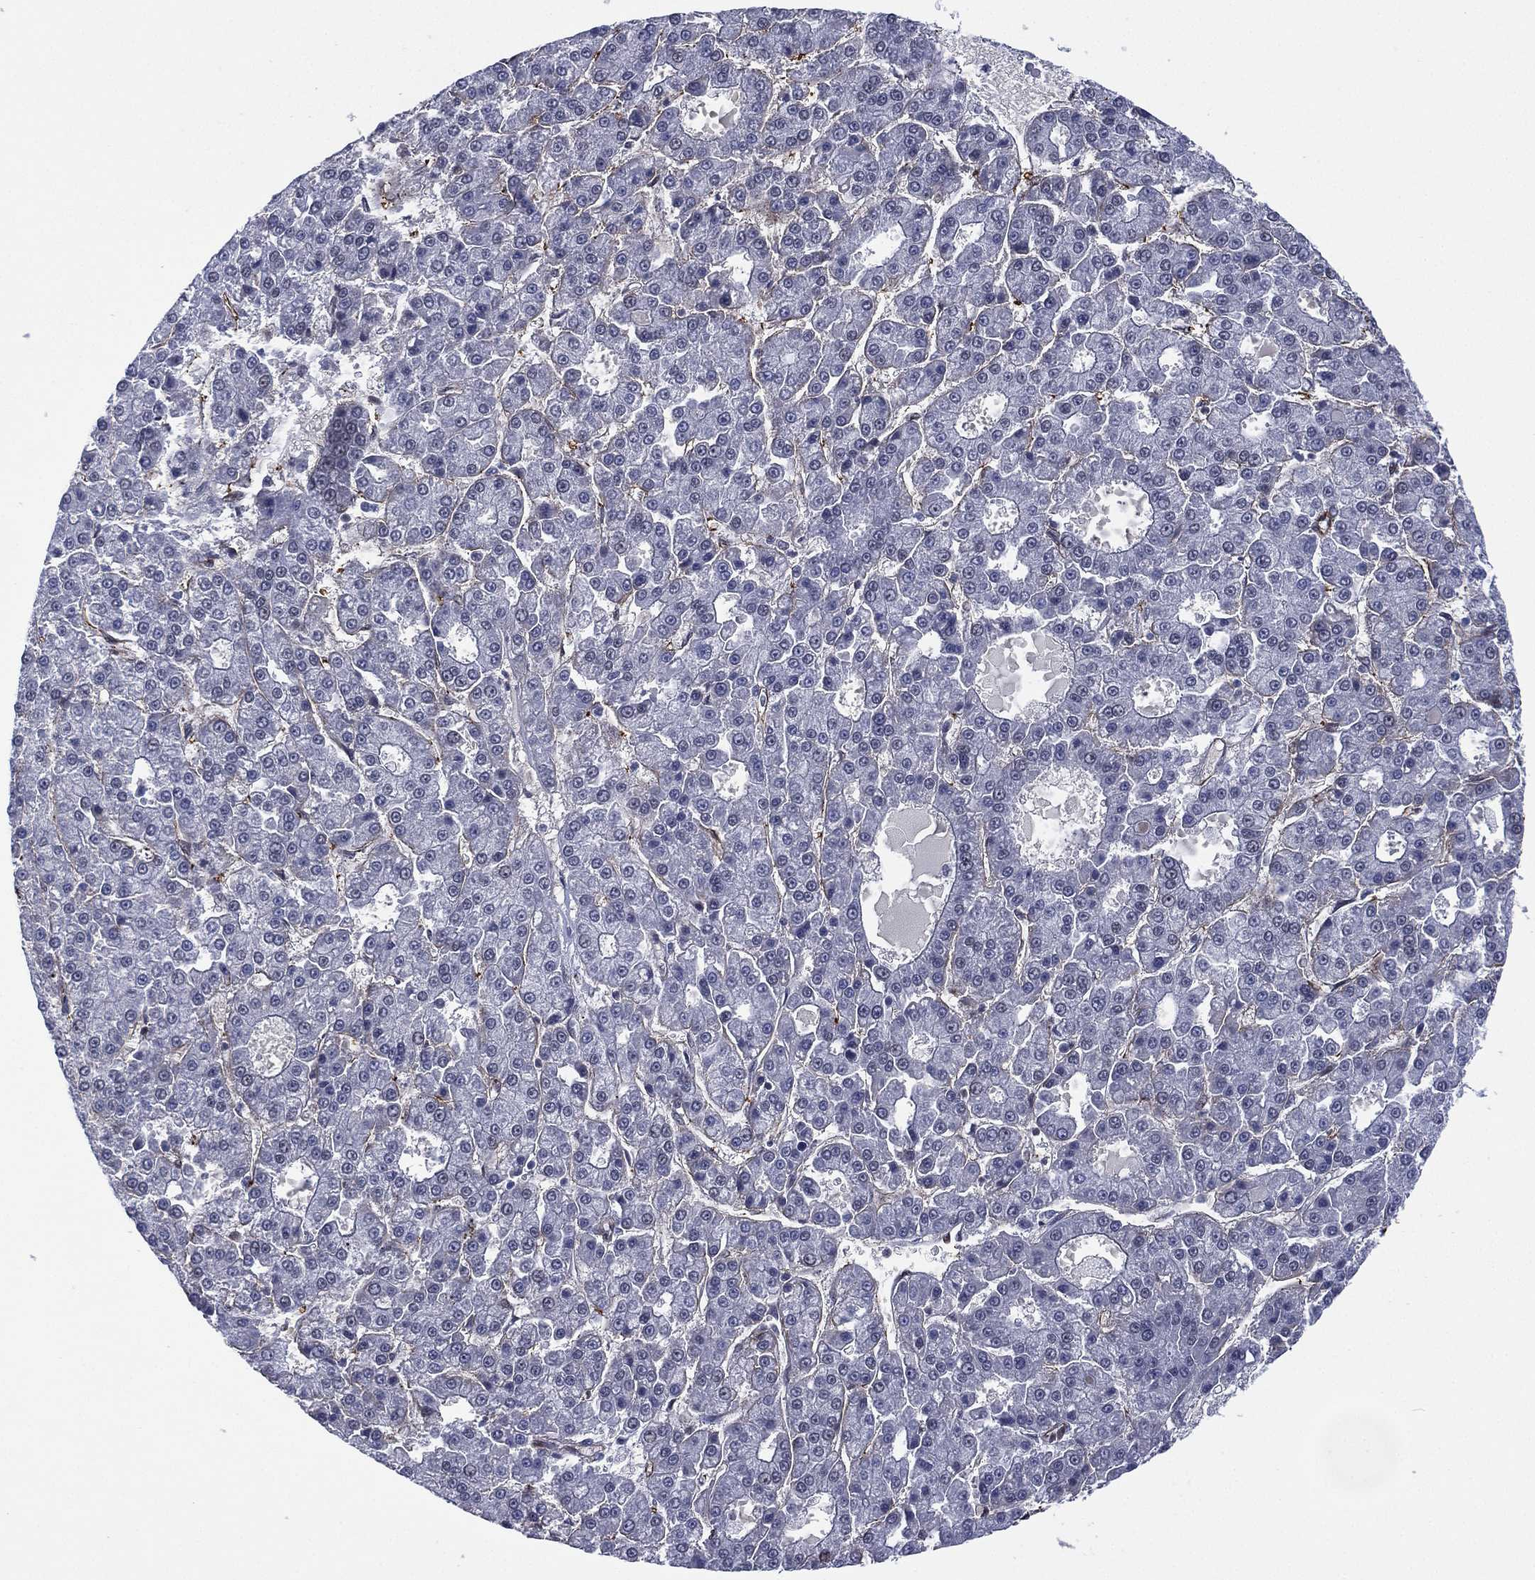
{"staining": {"intensity": "negative", "quantity": "none", "location": "none"}, "tissue": "liver cancer", "cell_type": "Tumor cells", "image_type": "cancer", "snomed": [{"axis": "morphology", "description": "Carcinoma, Hepatocellular, NOS"}, {"axis": "topography", "description": "Liver"}], "caption": "High power microscopy histopathology image of an immunohistochemistry (IHC) micrograph of liver cancer, revealing no significant staining in tumor cells. (Brightfield microscopy of DAB immunohistochemistry at high magnification).", "gene": "GSE1", "patient": {"sex": "male", "age": 70}}